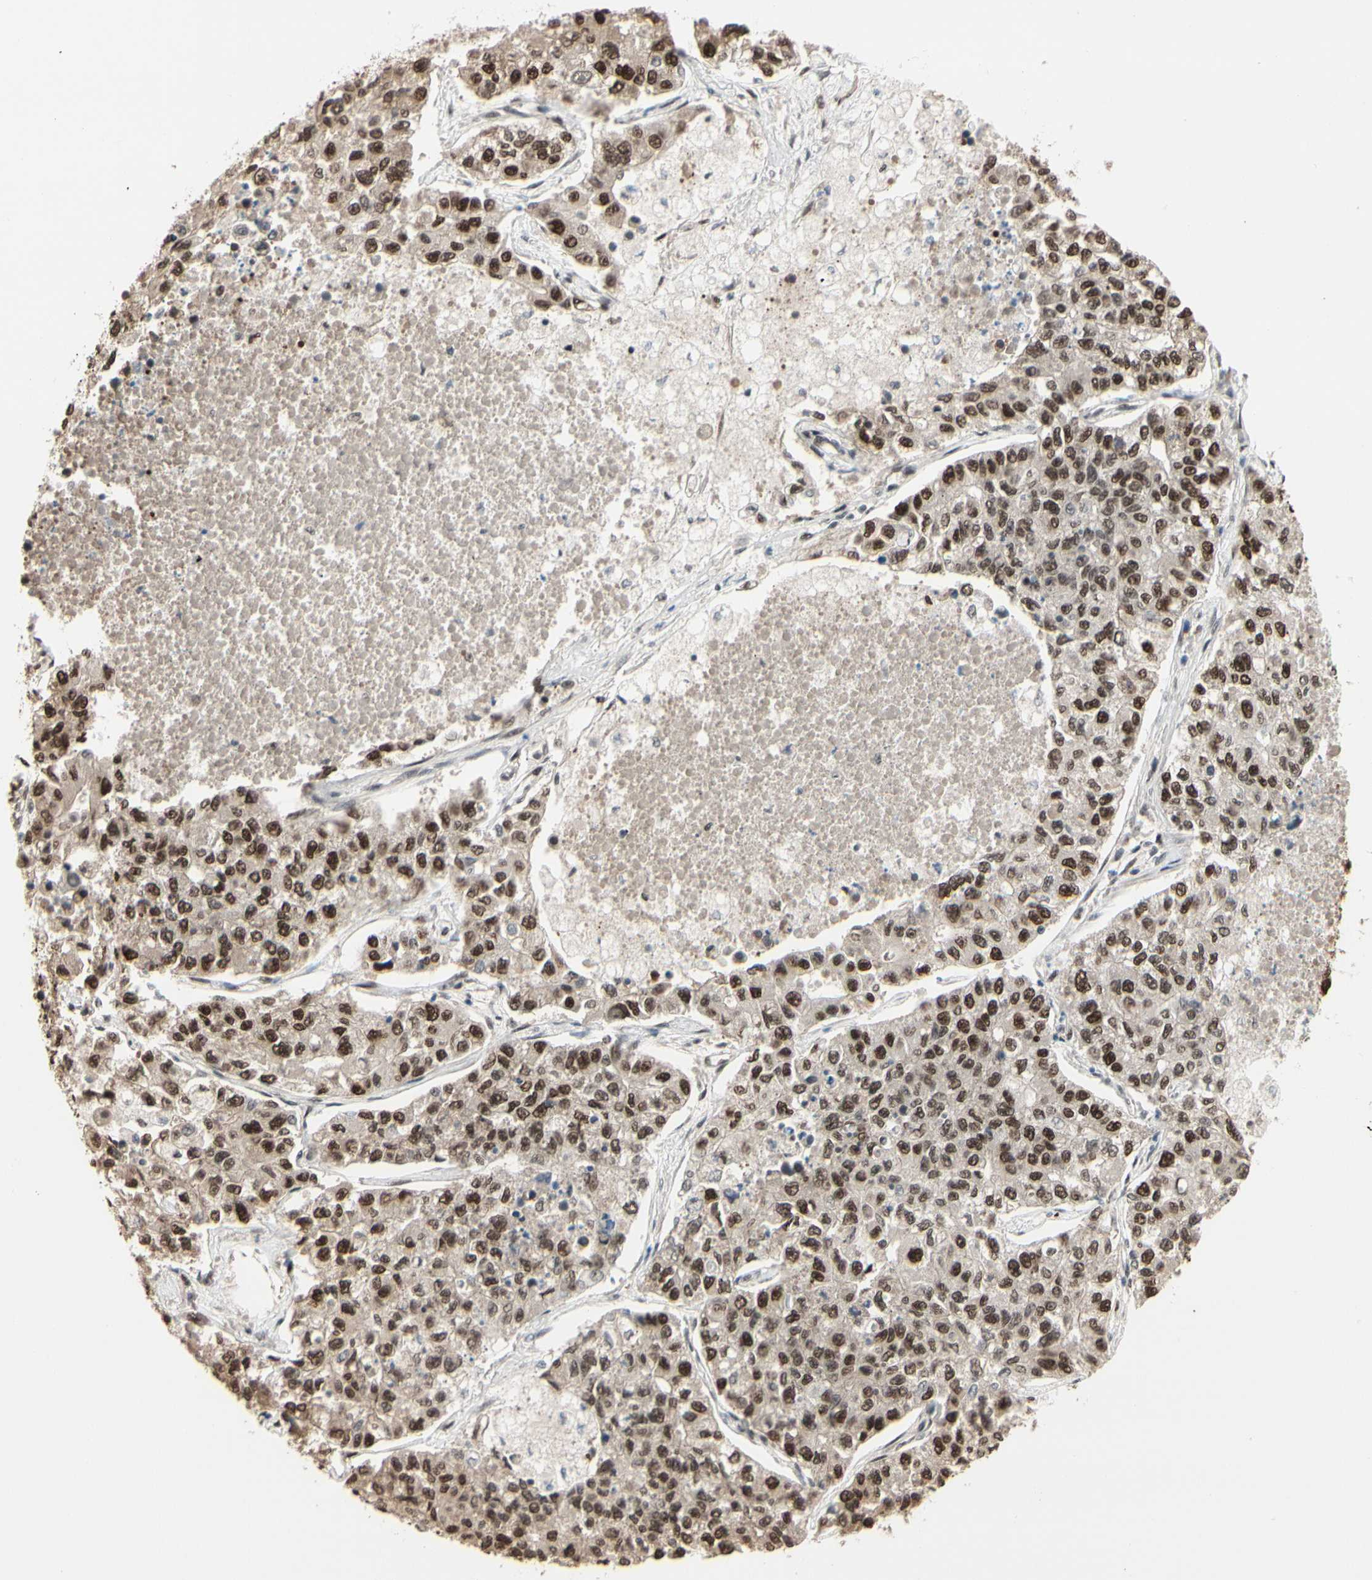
{"staining": {"intensity": "strong", "quantity": ">75%", "location": "nuclear"}, "tissue": "lung cancer", "cell_type": "Tumor cells", "image_type": "cancer", "snomed": [{"axis": "morphology", "description": "Adenocarcinoma, NOS"}, {"axis": "topography", "description": "Lung"}], "caption": "DAB (3,3'-diaminobenzidine) immunohistochemical staining of adenocarcinoma (lung) shows strong nuclear protein staining in approximately >75% of tumor cells.", "gene": "HSF1", "patient": {"sex": "male", "age": 49}}